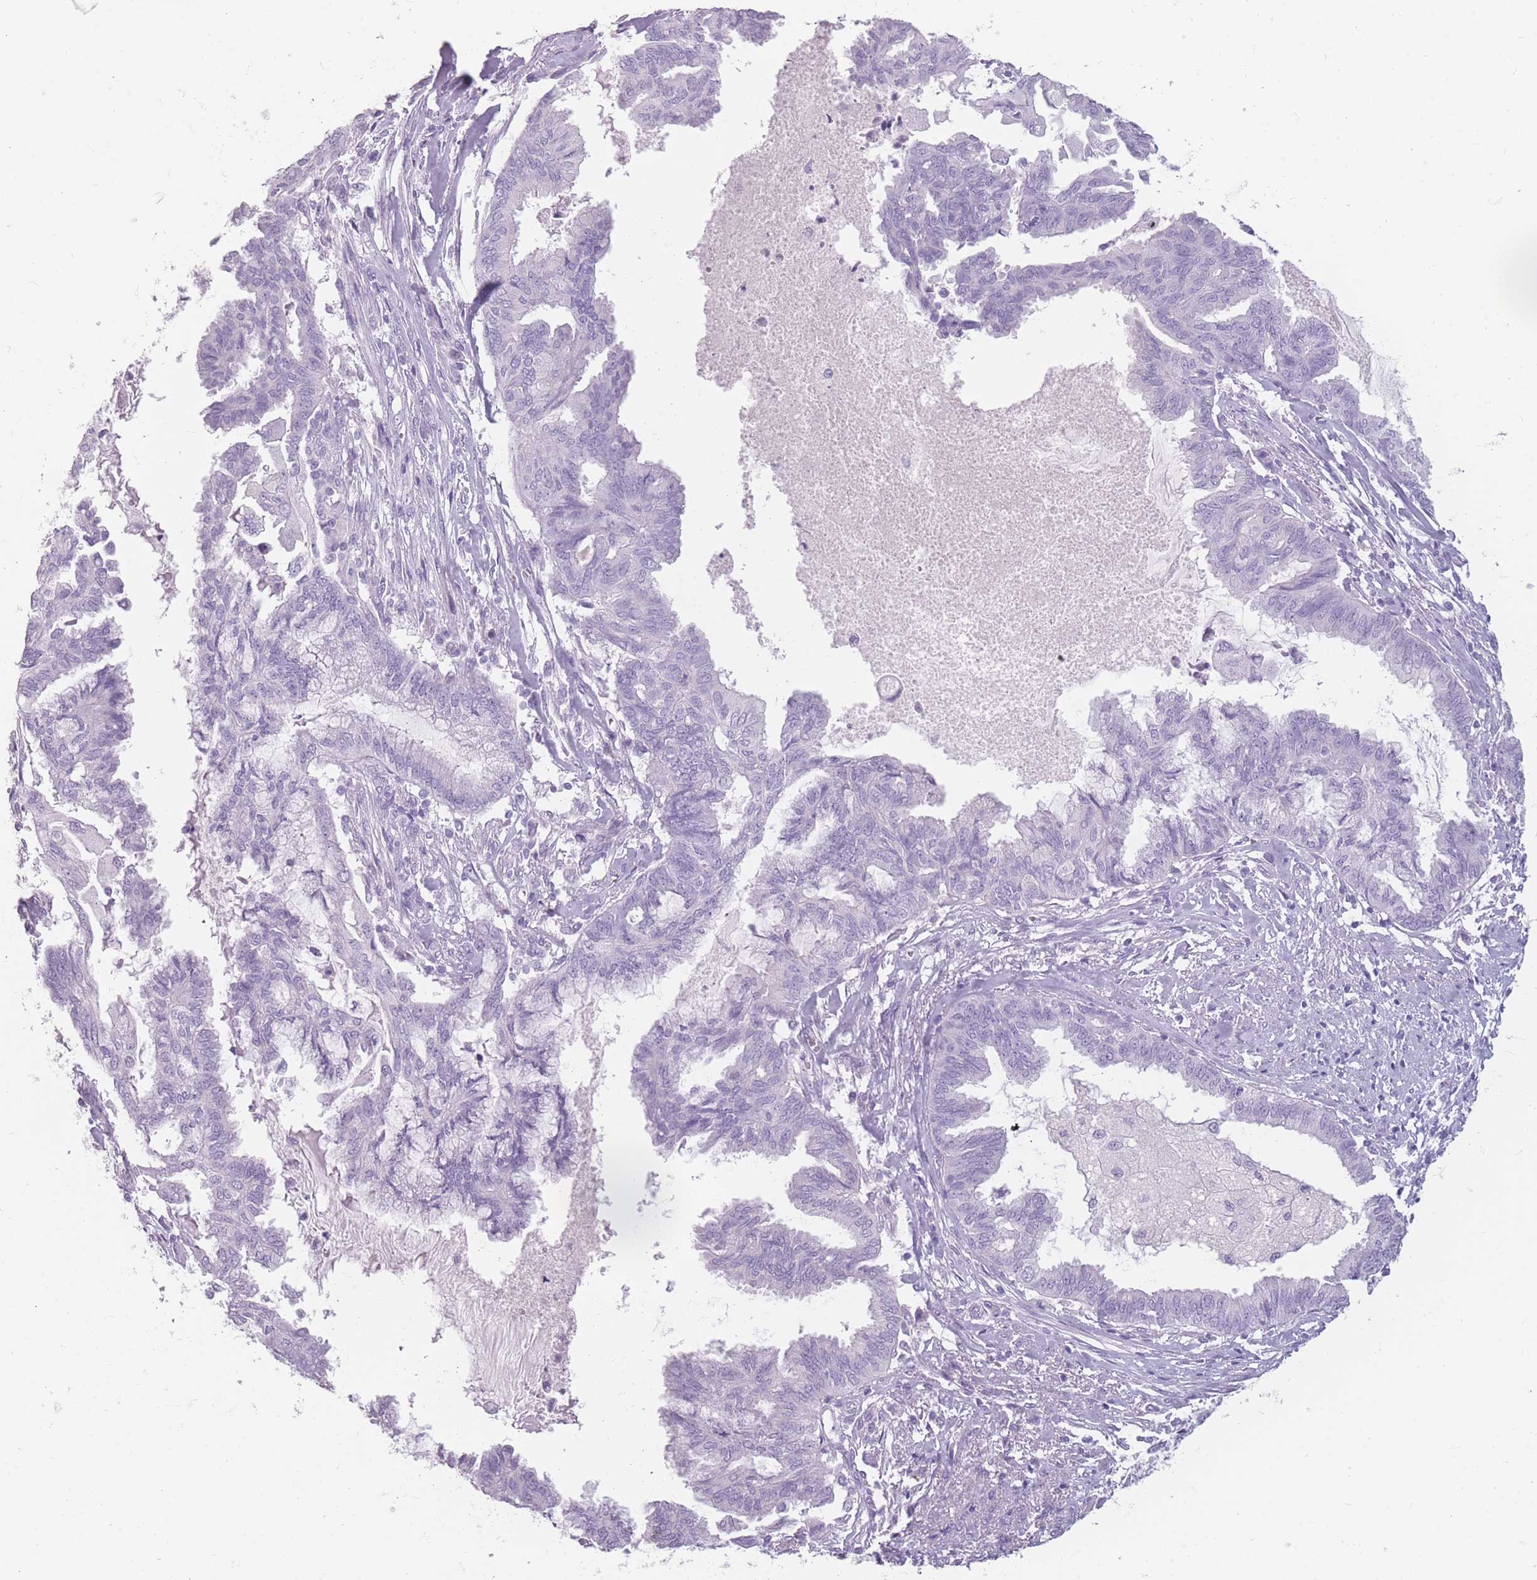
{"staining": {"intensity": "negative", "quantity": "none", "location": "none"}, "tissue": "endometrial cancer", "cell_type": "Tumor cells", "image_type": "cancer", "snomed": [{"axis": "morphology", "description": "Adenocarcinoma, NOS"}, {"axis": "topography", "description": "Endometrium"}], "caption": "Immunohistochemistry micrograph of endometrial cancer stained for a protein (brown), which exhibits no staining in tumor cells. (DAB (3,3'-diaminobenzidine) immunohistochemistry (IHC) visualized using brightfield microscopy, high magnification).", "gene": "CCNO", "patient": {"sex": "female", "age": 86}}